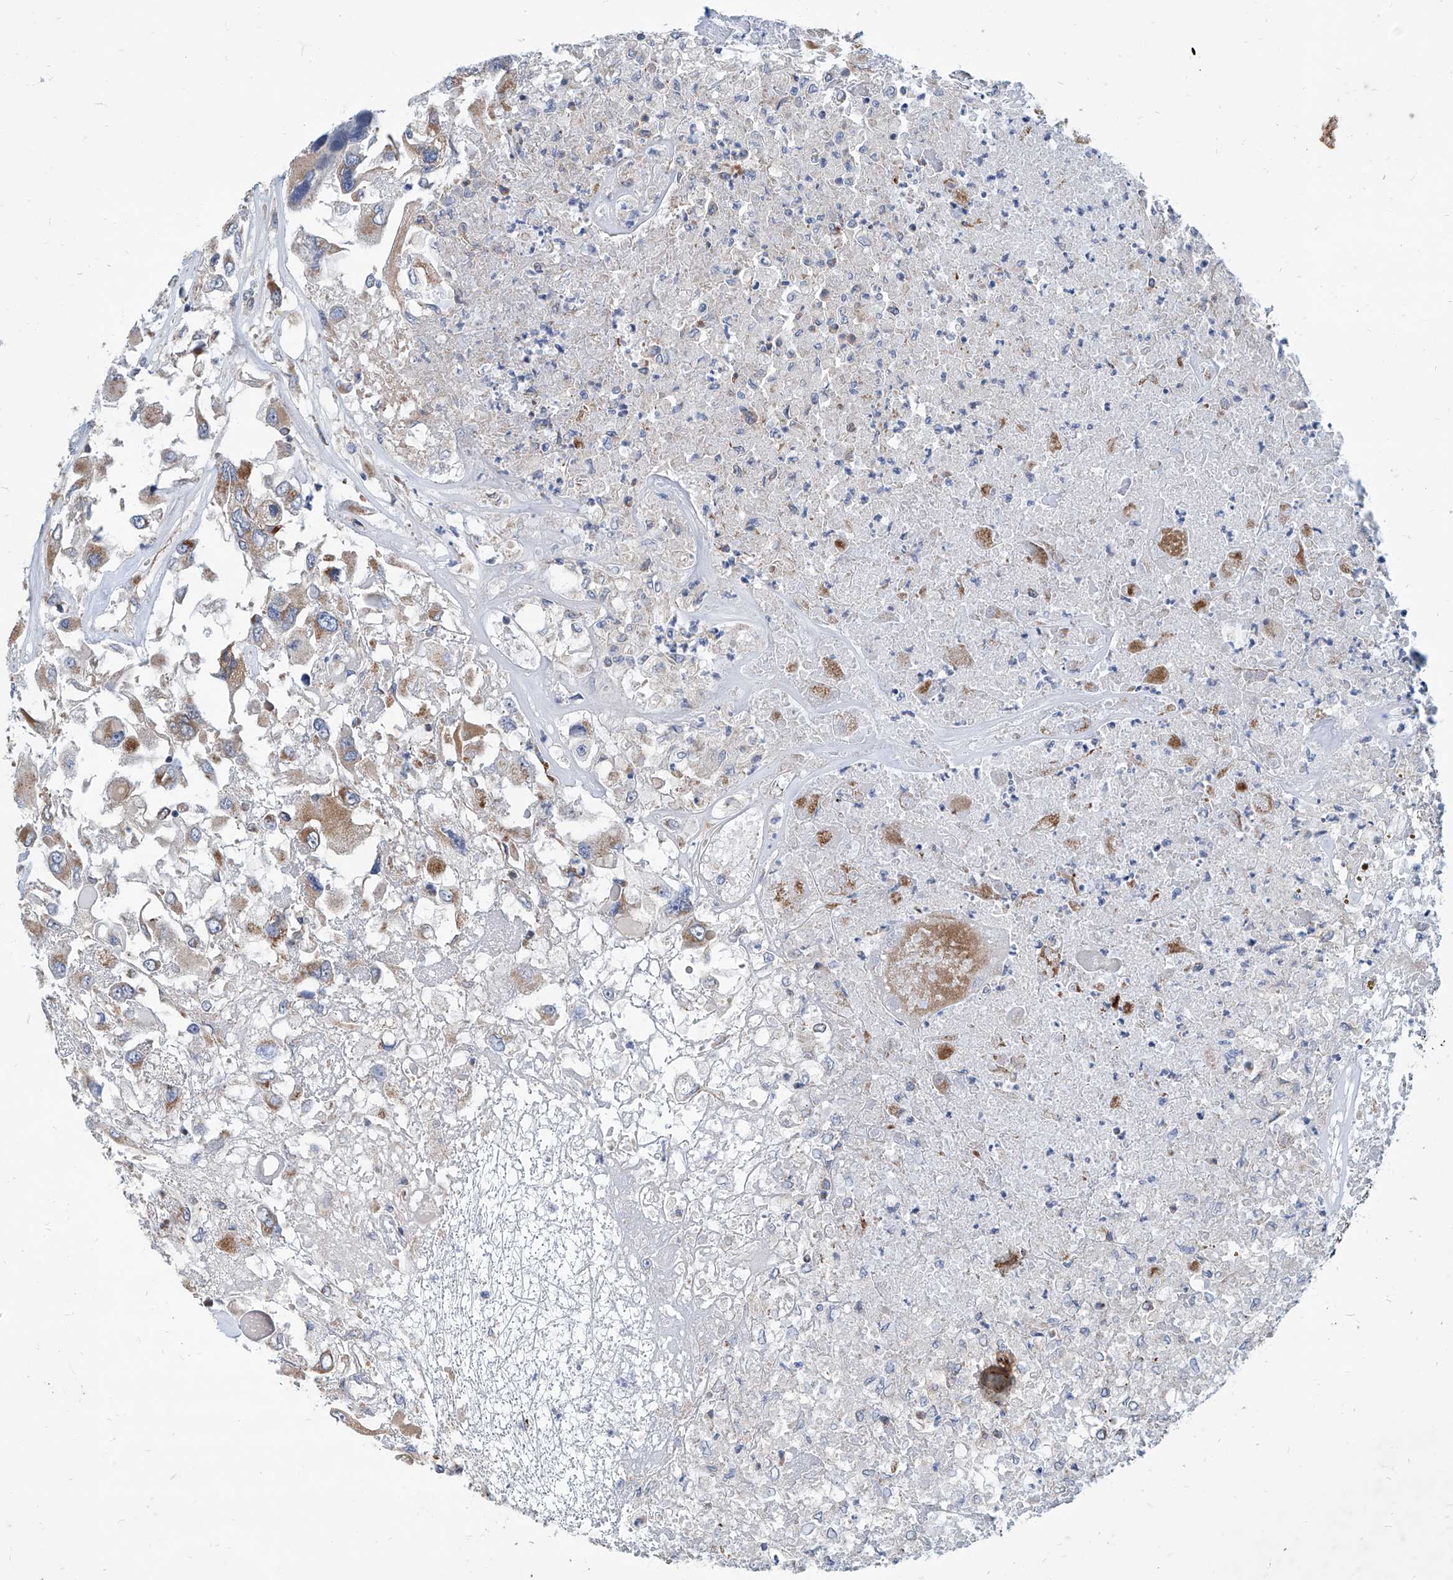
{"staining": {"intensity": "moderate", "quantity": ">75%", "location": "cytoplasmic/membranous"}, "tissue": "renal cancer", "cell_type": "Tumor cells", "image_type": "cancer", "snomed": [{"axis": "morphology", "description": "Adenocarcinoma, NOS"}, {"axis": "topography", "description": "Kidney"}], "caption": "Tumor cells reveal medium levels of moderate cytoplasmic/membranous expression in approximately >75% of cells in human renal cancer (adenocarcinoma).", "gene": "USP48", "patient": {"sex": "female", "age": 52}}